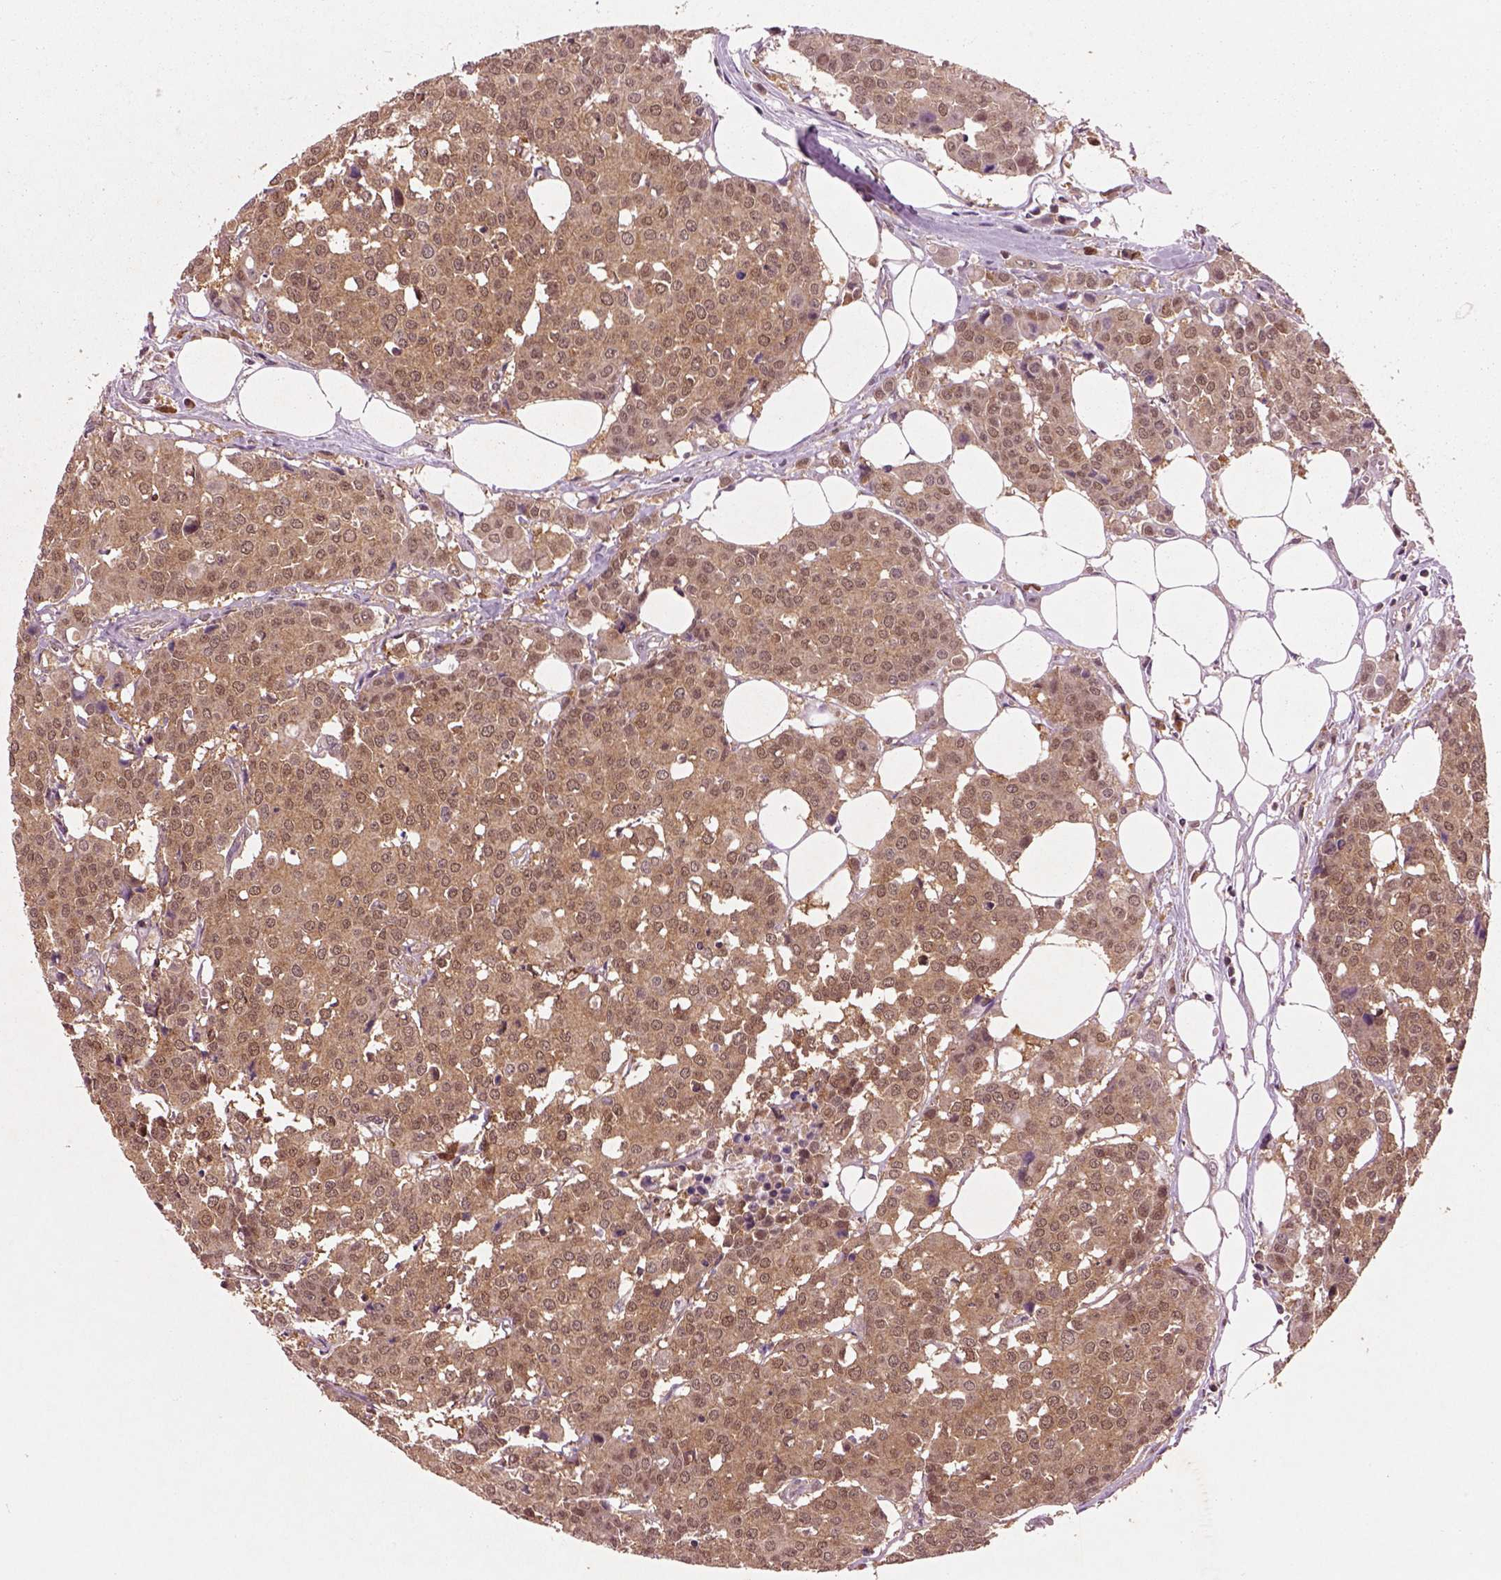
{"staining": {"intensity": "moderate", "quantity": ">75%", "location": "cytoplasmic/membranous"}, "tissue": "carcinoid", "cell_type": "Tumor cells", "image_type": "cancer", "snomed": [{"axis": "morphology", "description": "Carcinoid, malignant, NOS"}, {"axis": "topography", "description": "Colon"}], "caption": "Brown immunohistochemical staining in malignant carcinoid demonstrates moderate cytoplasmic/membranous positivity in approximately >75% of tumor cells.", "gene": "MDP1", "patient": {"sex": "male", "age": 81}}